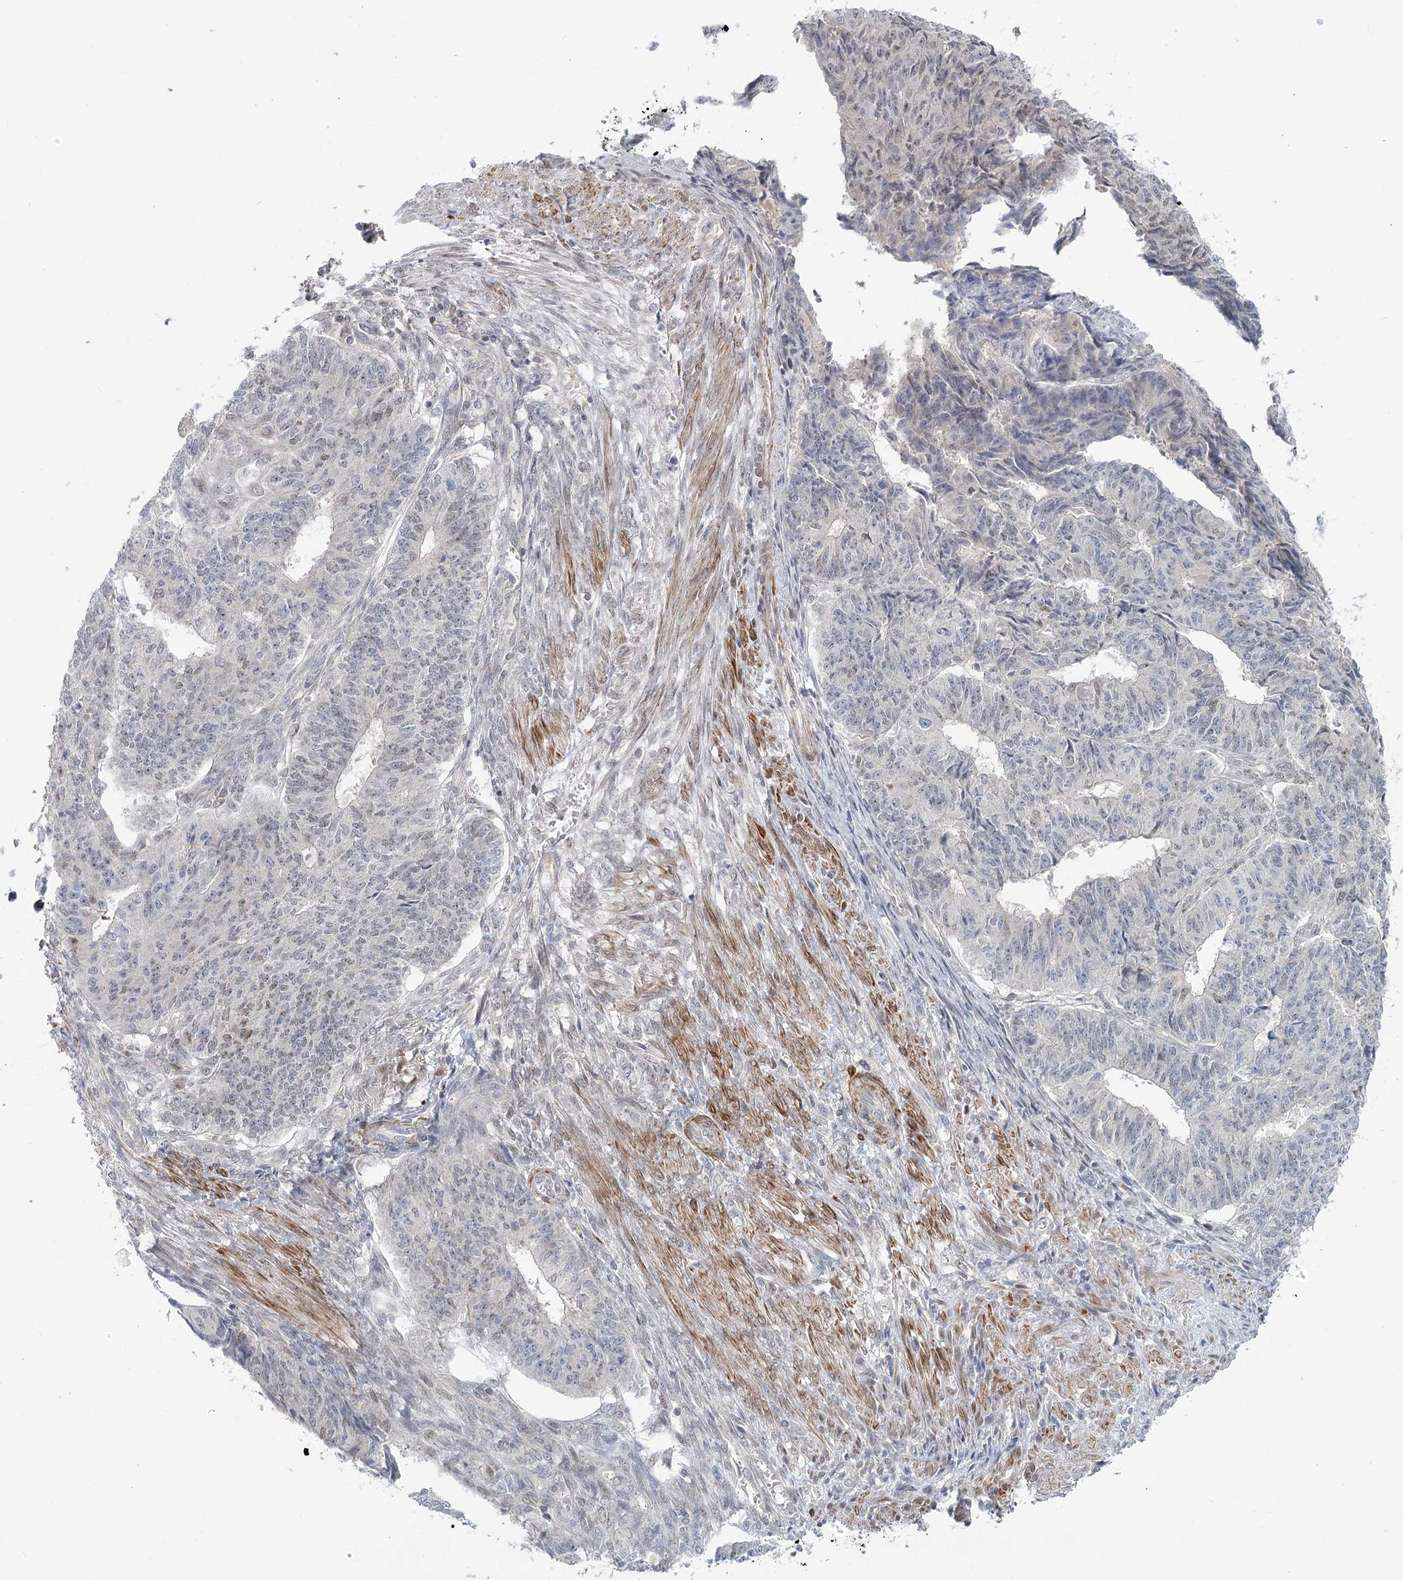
{"staining": {"intensity": "weak", "quantity": "25%-75%", "location": "nuclear"}, "tissue": "endometrial cancer", "cell_type": "Tumor cells", "image_type": "cancer", "snomed": [{"axis": "morphology", "description": "Adenocarcinoma, NOS"}, {"axis": "topography", "description": "Endometrium"}], "caption": "Protein analysis of adenocarcinoma (endometrial) tissue shows weak nuclear positivity in about 25%-75% of tumor cells.", "gene": "USP11", "patient": {"sex": "female", "age": 32}}